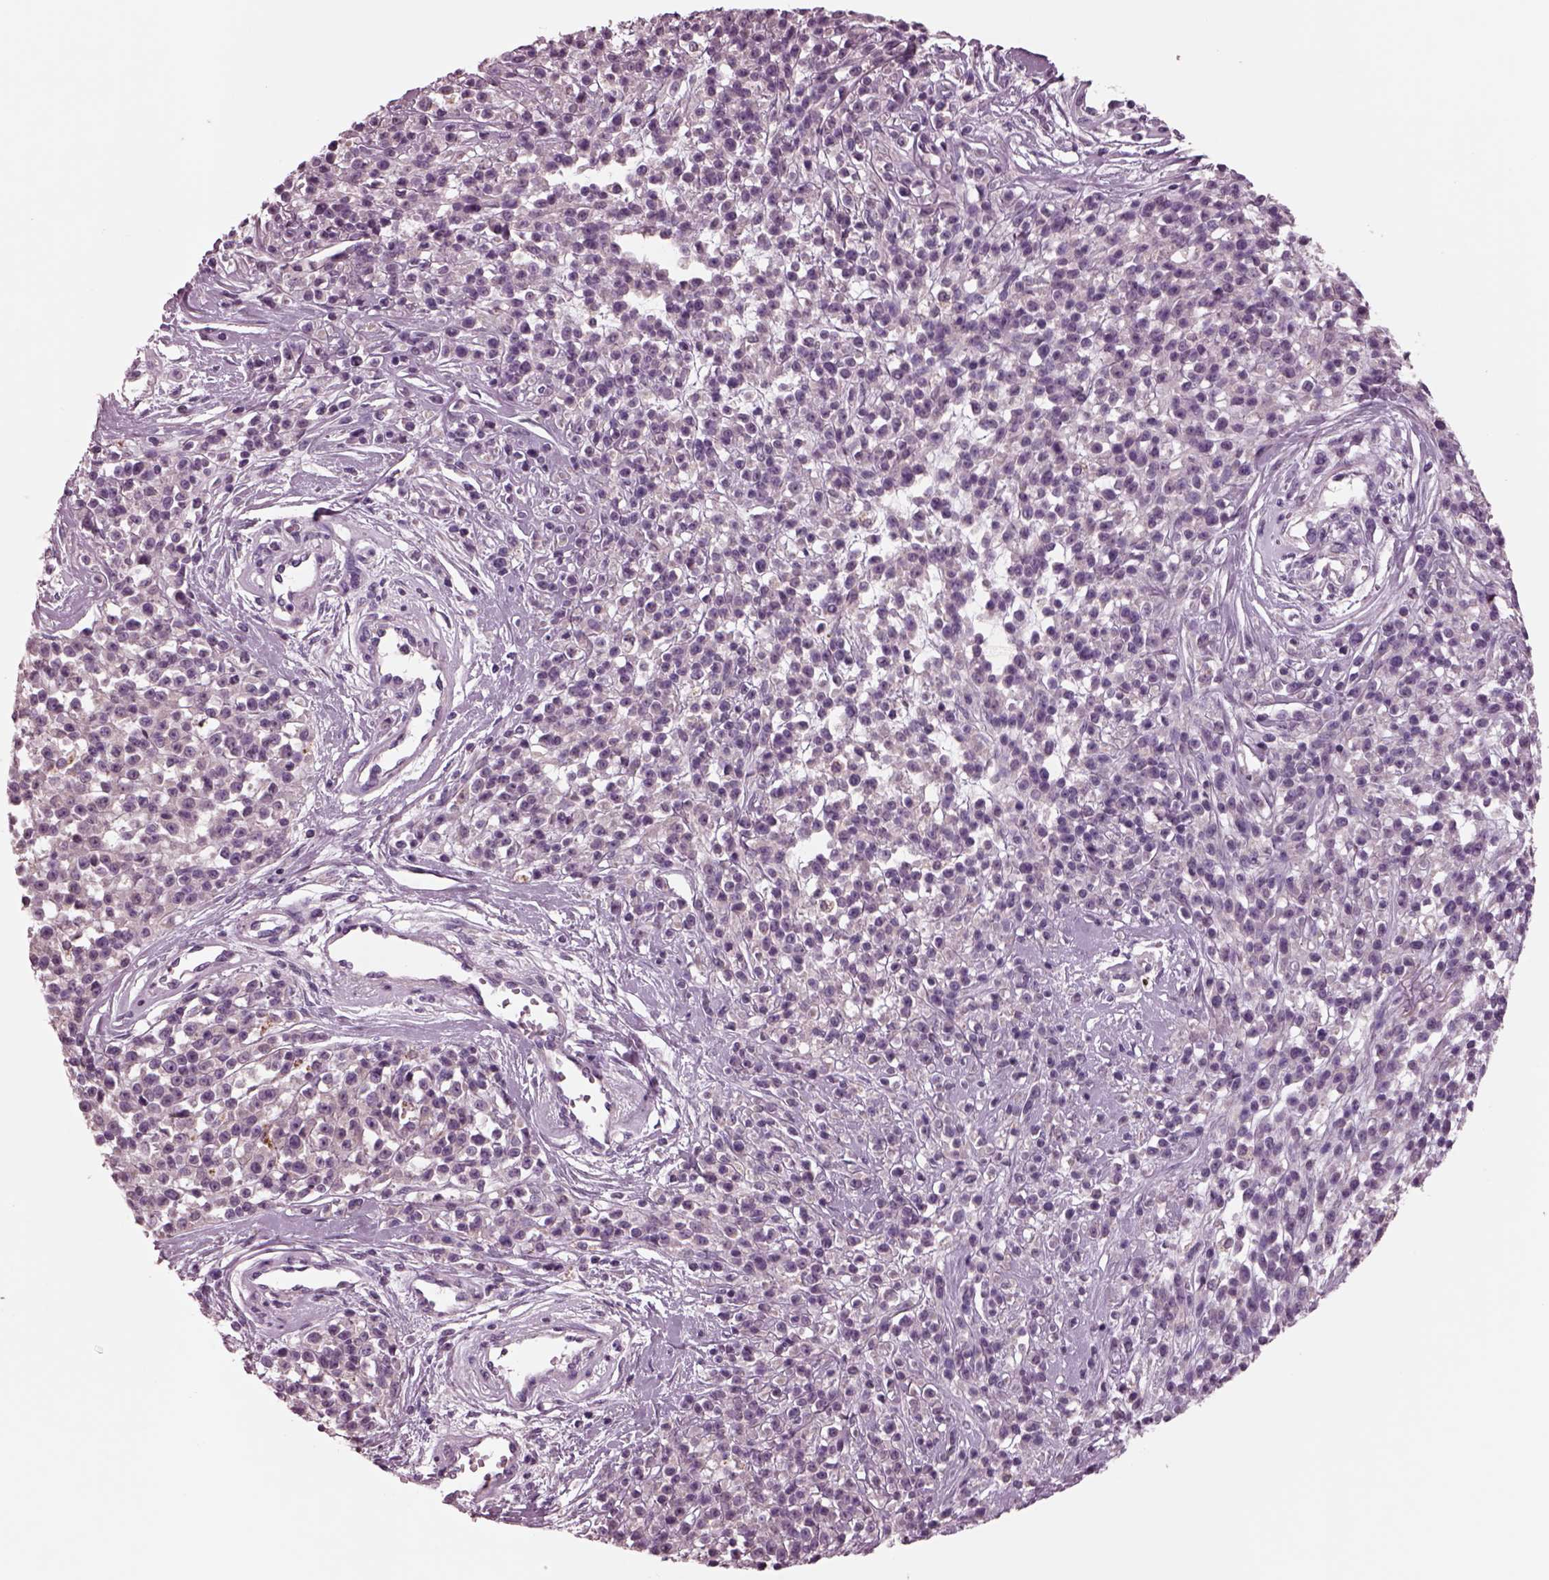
{"staining": {"intensity": "negative", "quantity": "none", "location": "none"}, "tissue": "melanoma", "cell_type": "Tumor cells", "image_type": "cancer", "snomed": [{"axis": "morphology", "description": "Malignant melanoma, NOS"}, {"axis": "topography", "description": "Skin"}, {"axis": "topography", "description": "Skin of trunk"}], "caption": "Malignant melanoma was stained to show a protein in brown. There is no significant staining in tumor cells. Nuclei are stained in blue.", "gene": "AP4M1", "patient": {"sex": "male", "age": 74}}